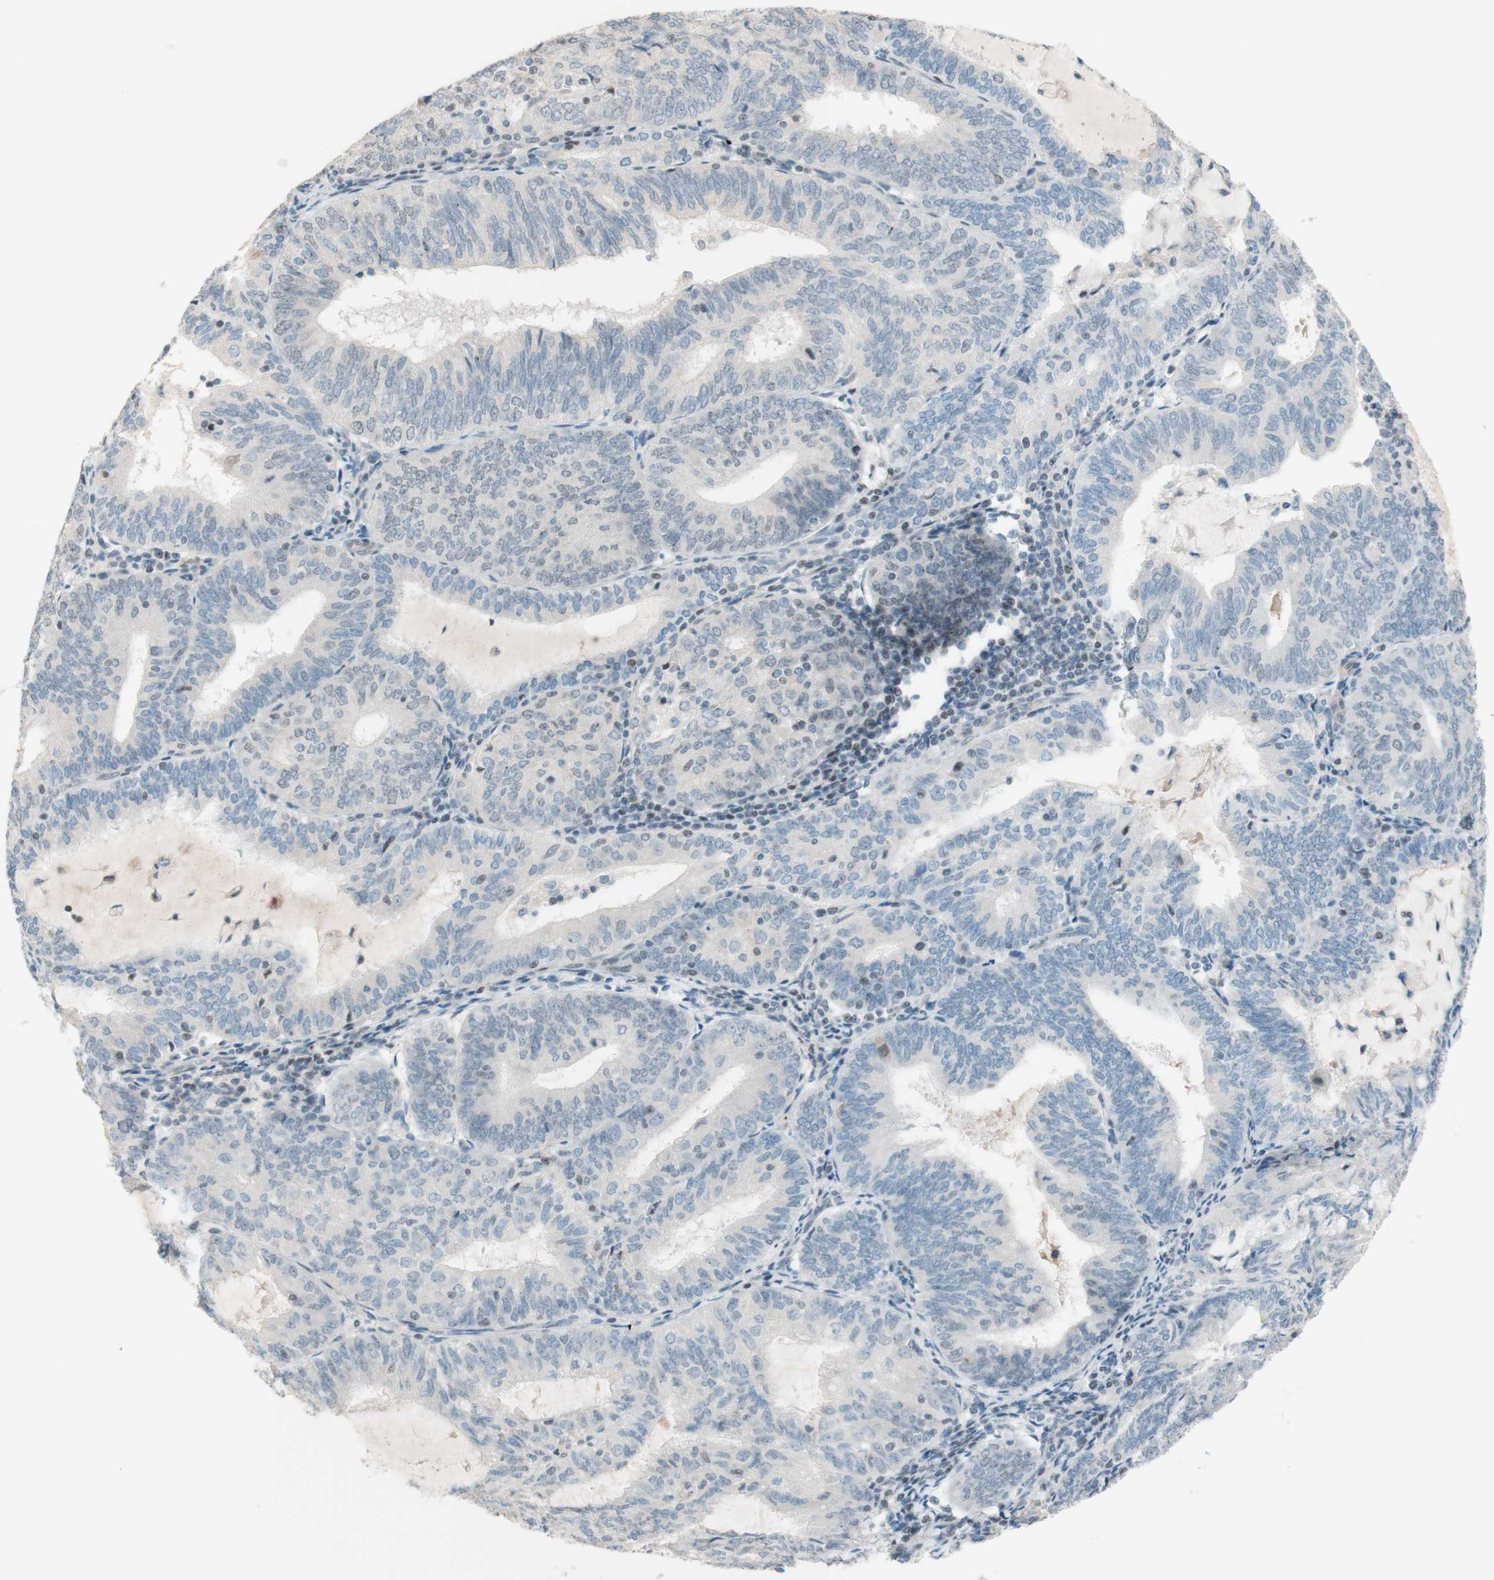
{"staining": {"intensity": "weak", "quantity": "<25%", "location": "nuclear"}, "tissue": "endometrial cancer", "cell_type": "Tumor cells", "image_type": "cancer", "snomed": [{"axis": "morphology", "description": "Adenocarcinoma, NOS"}, {"axis": "topography", "description": "Endometrium"}], "caption": "DAB (3,3'-diaminobenzidine) immunohistochemical staining of adenocarcinoma (endometrial) displays no significant positivity in tumor cells.", "gene": "JPH1", "patient": {"sex": "female", "age": 81}}